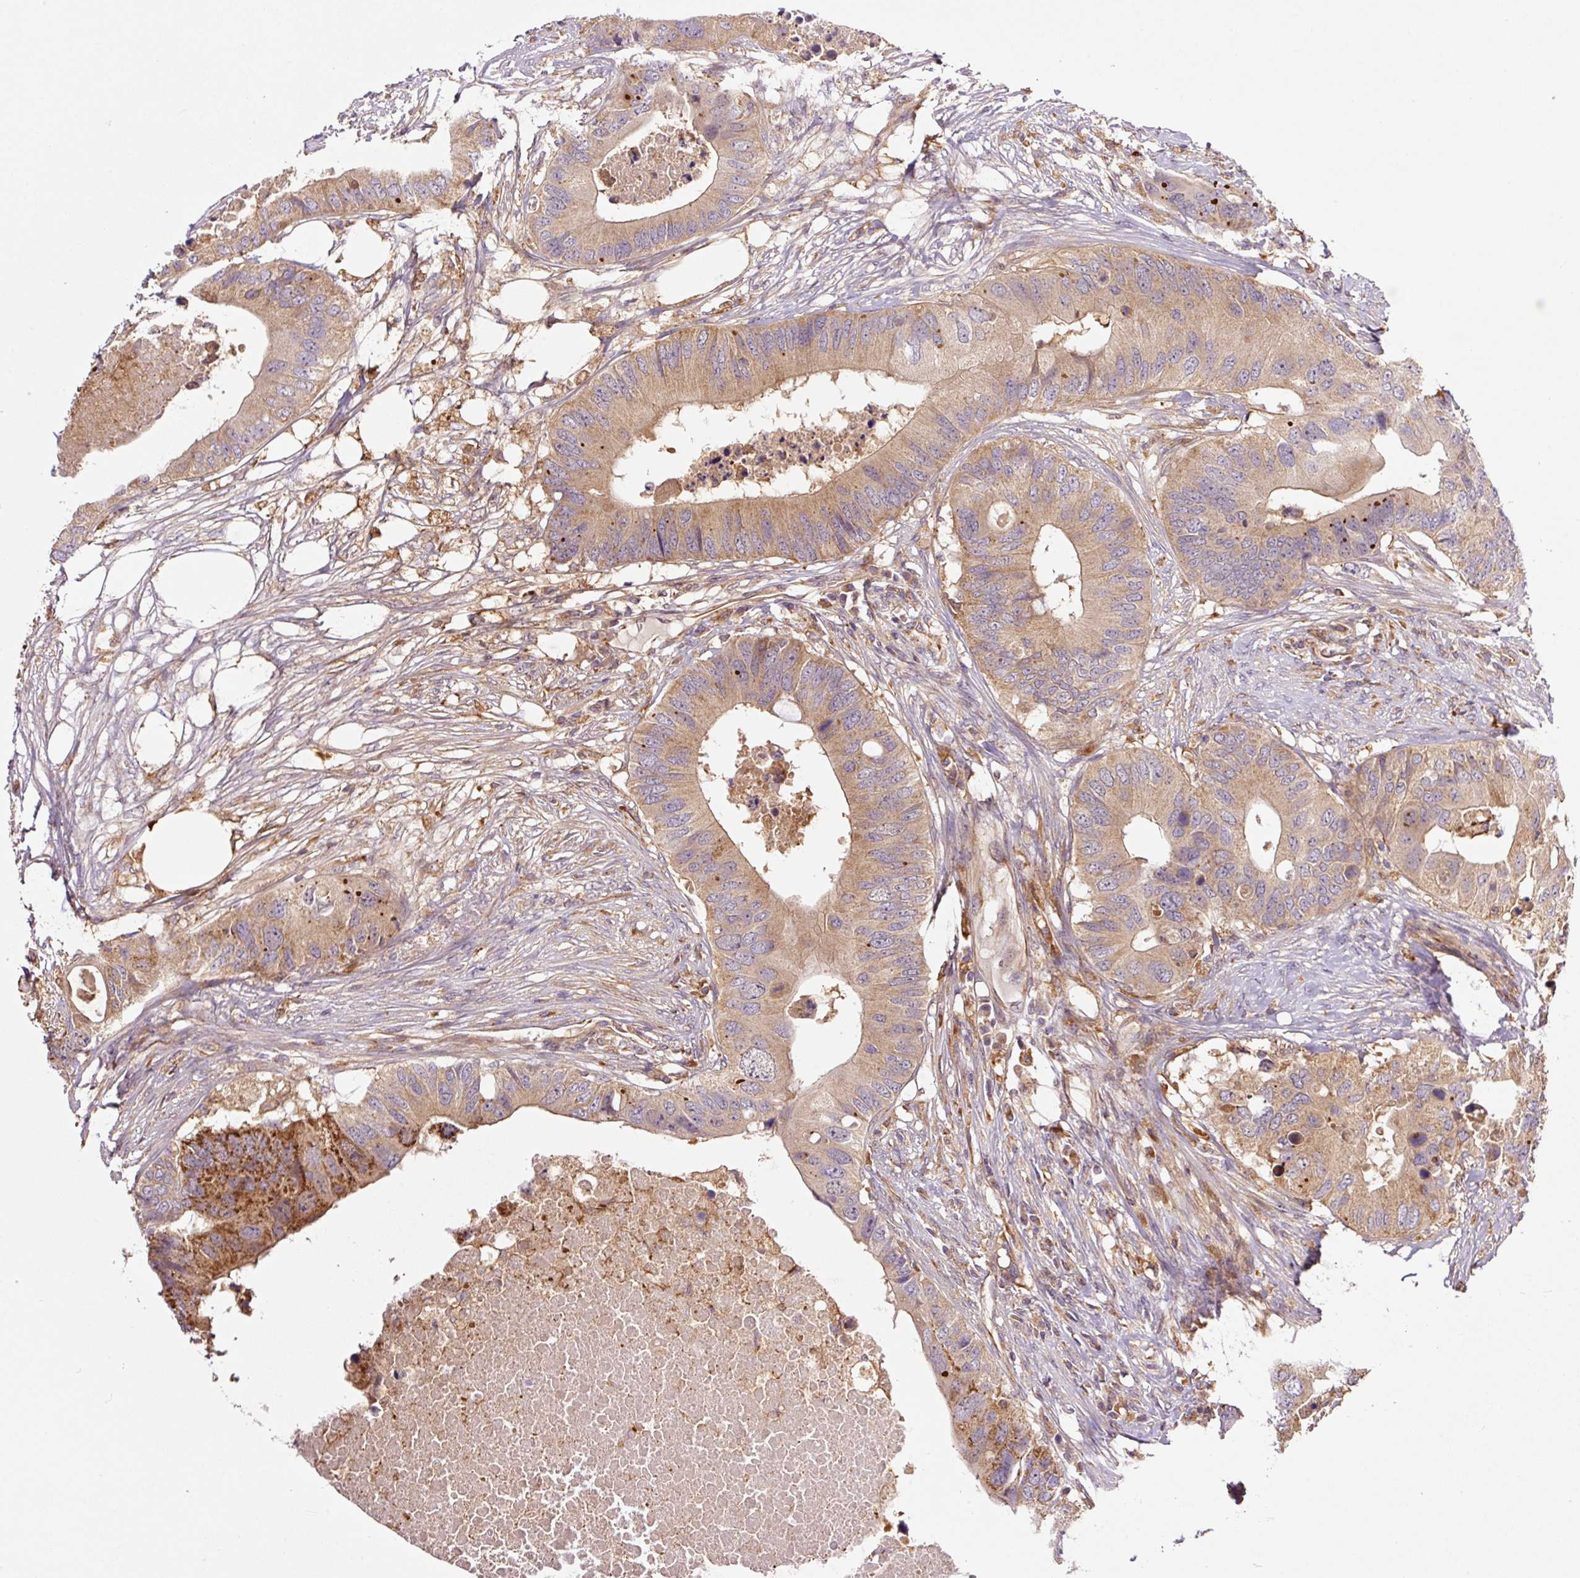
{"staining": {"intensity": "moderate", "quantity": ">75%", "location": "cytoplasmic/membranous"}, "tissue": "colorectal cancer", "cell_type": "Tumor cells", "image_type": "cancer", "snomed": [{"axis": "morphology", "description": "Adenocarcinoma, NOS"}, {"axis": "topography", "description": "Colon"}], "caption": "Protein staining demonstrates moderate cytoplasmic/membranous positivity in about >75% of tumor cells in colorectal adenocarcinoma.", "gene": "PCK2", "patient": {"sex": "male", "age": 71}}